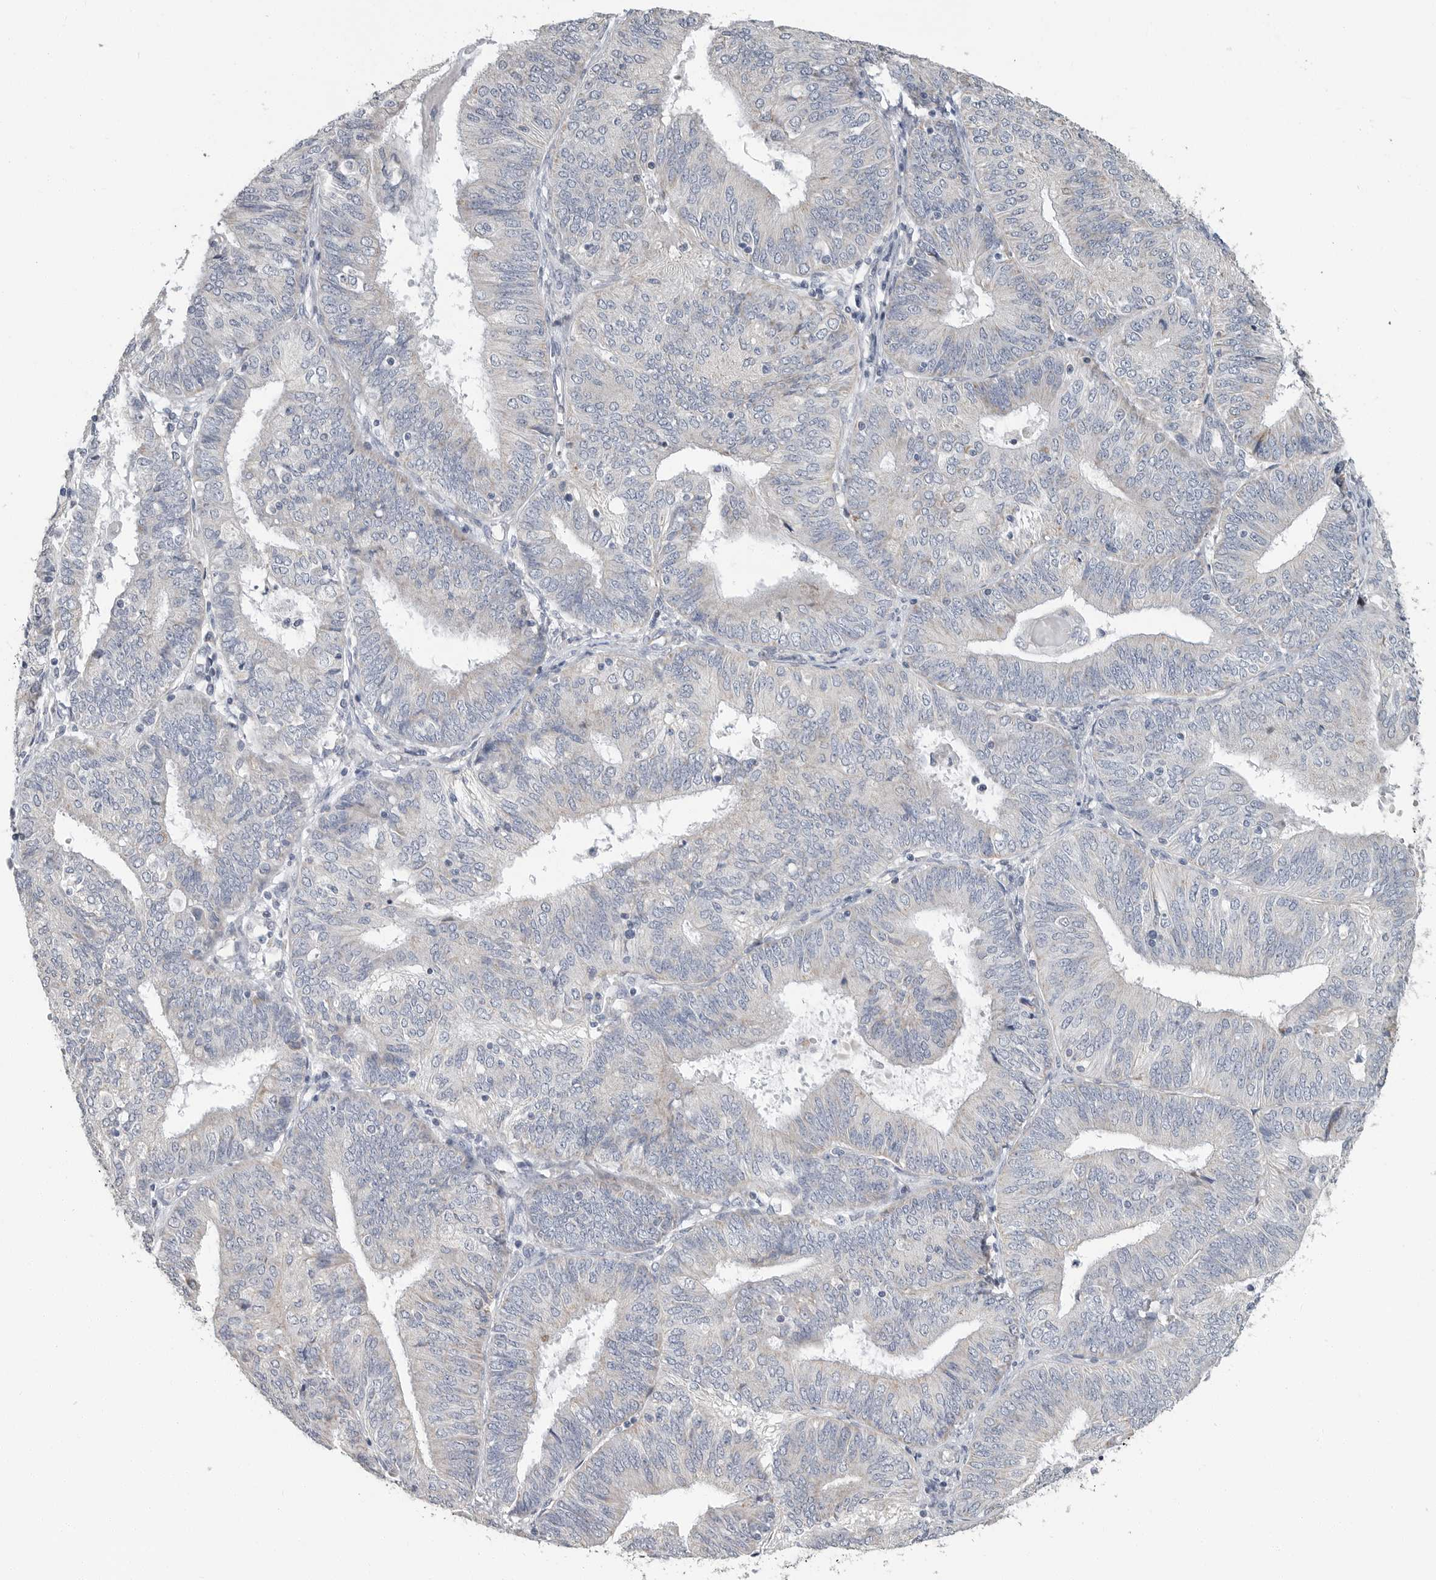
{"staining": {"intensity": "negative", "quantity": "none", "location": "none"}, "tissue": "endometrial cancer", "cell_type": "Tumor cells", "image_type": "cancer", "snomed": [{"axis": "morphology", "description": "Adenocarcinoma, NOS"}, {"axis": "topography", "description": "Endometrium"}], "caption": "A histopathology image of human endometrial adenocarcinoma is negative for staining in tumor cells.", "gene": "PLN", "patient": {"sex": "female", "age": 58}}